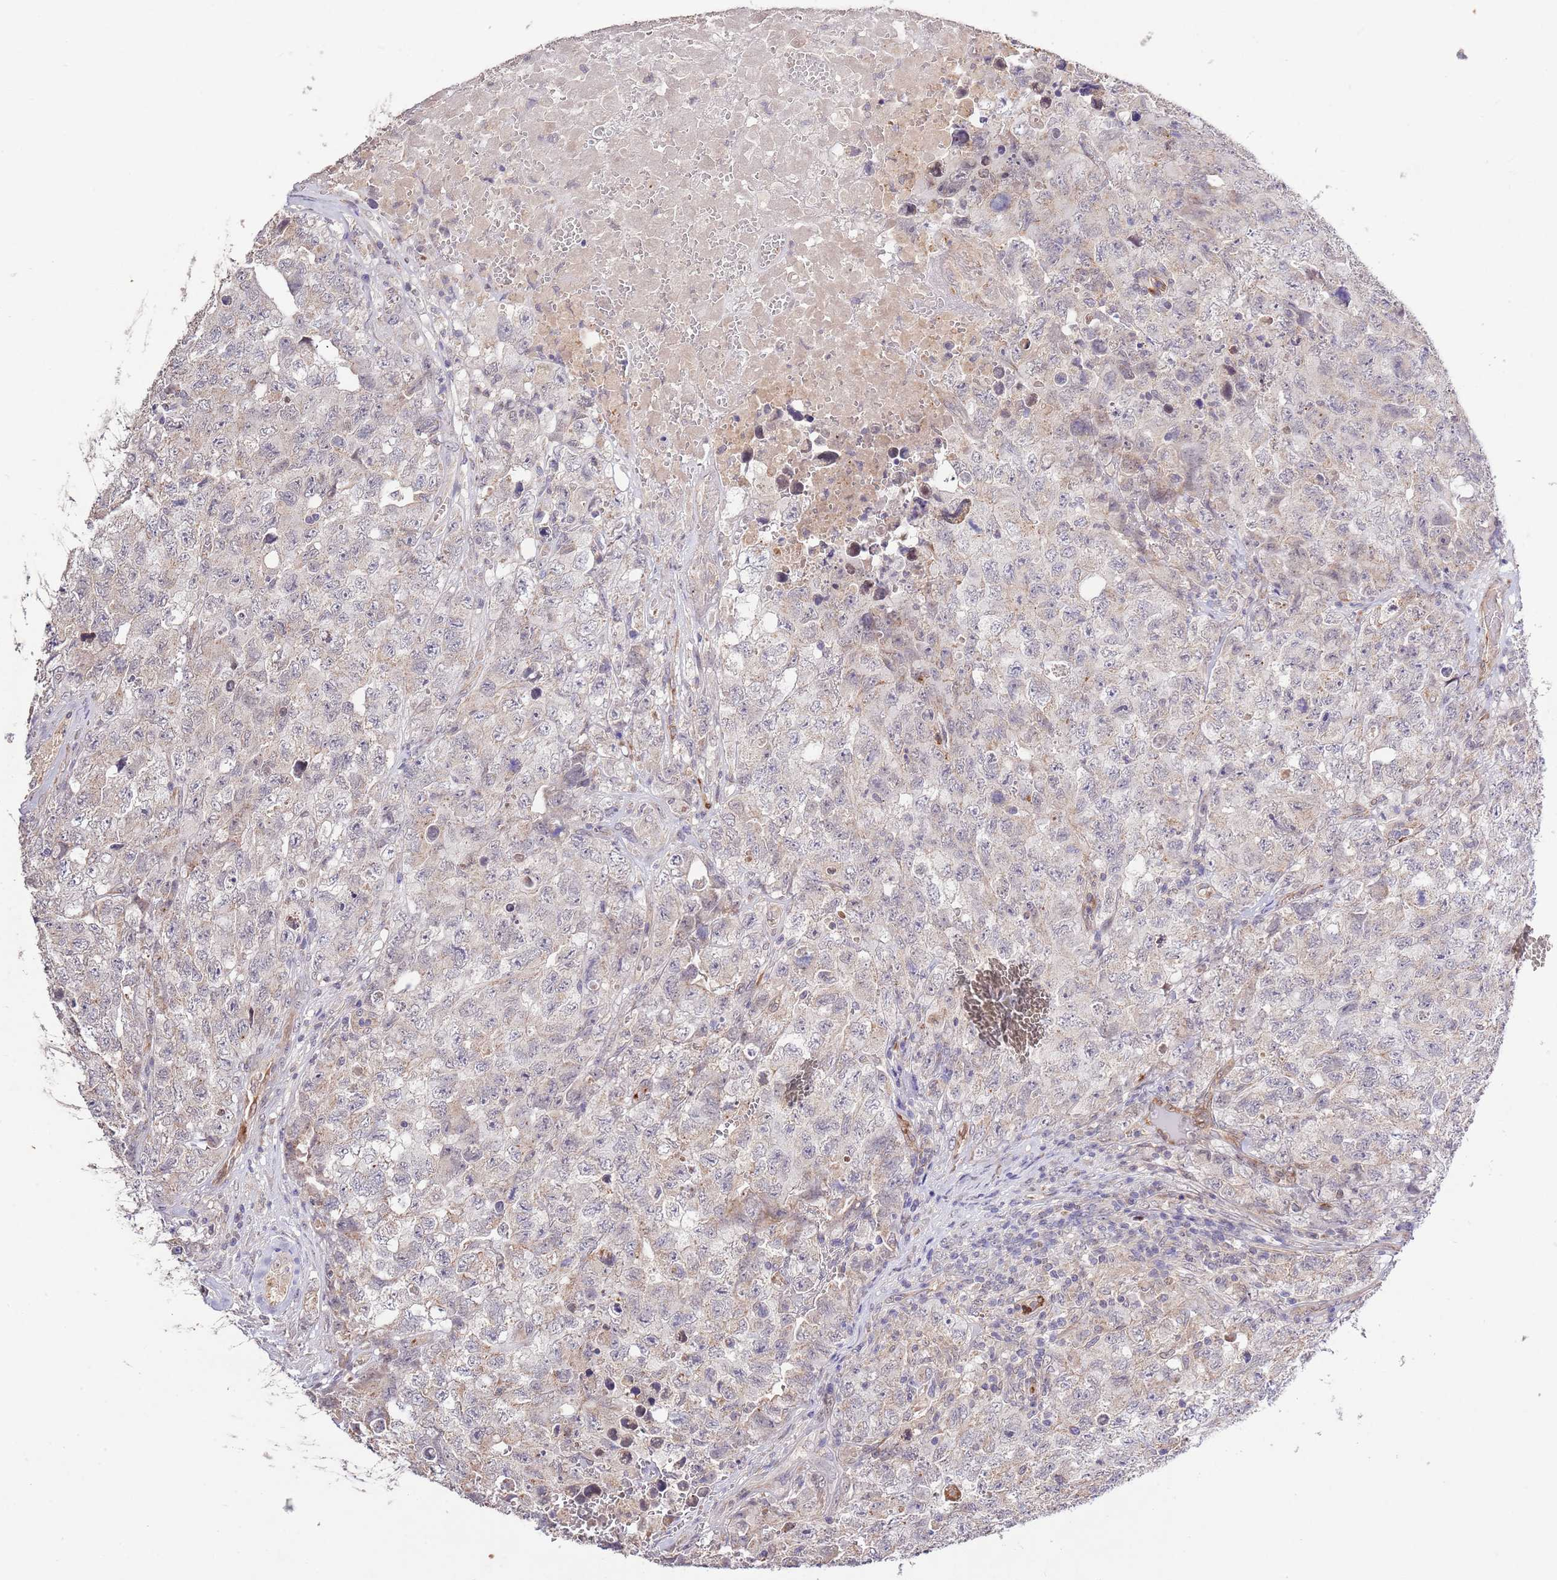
{"staining": {"intensity": "negative", "quantity": "none", "location": "none"}, "tissue": "testis cancer", "cell_type": "Tumor cells", "image_type": "cancer", "snomed": [{"axis": "morphology", "description": "Carcinoma, Embryonal, NOS"}, {"axis": "topography", "description": "Testis"}], "caption": "Immunohistochemical staining of testis cancer demonstrates no significant expression in tumor cells.", "gene": "IVD", "patient": {"sex": "male", "age": 31}}